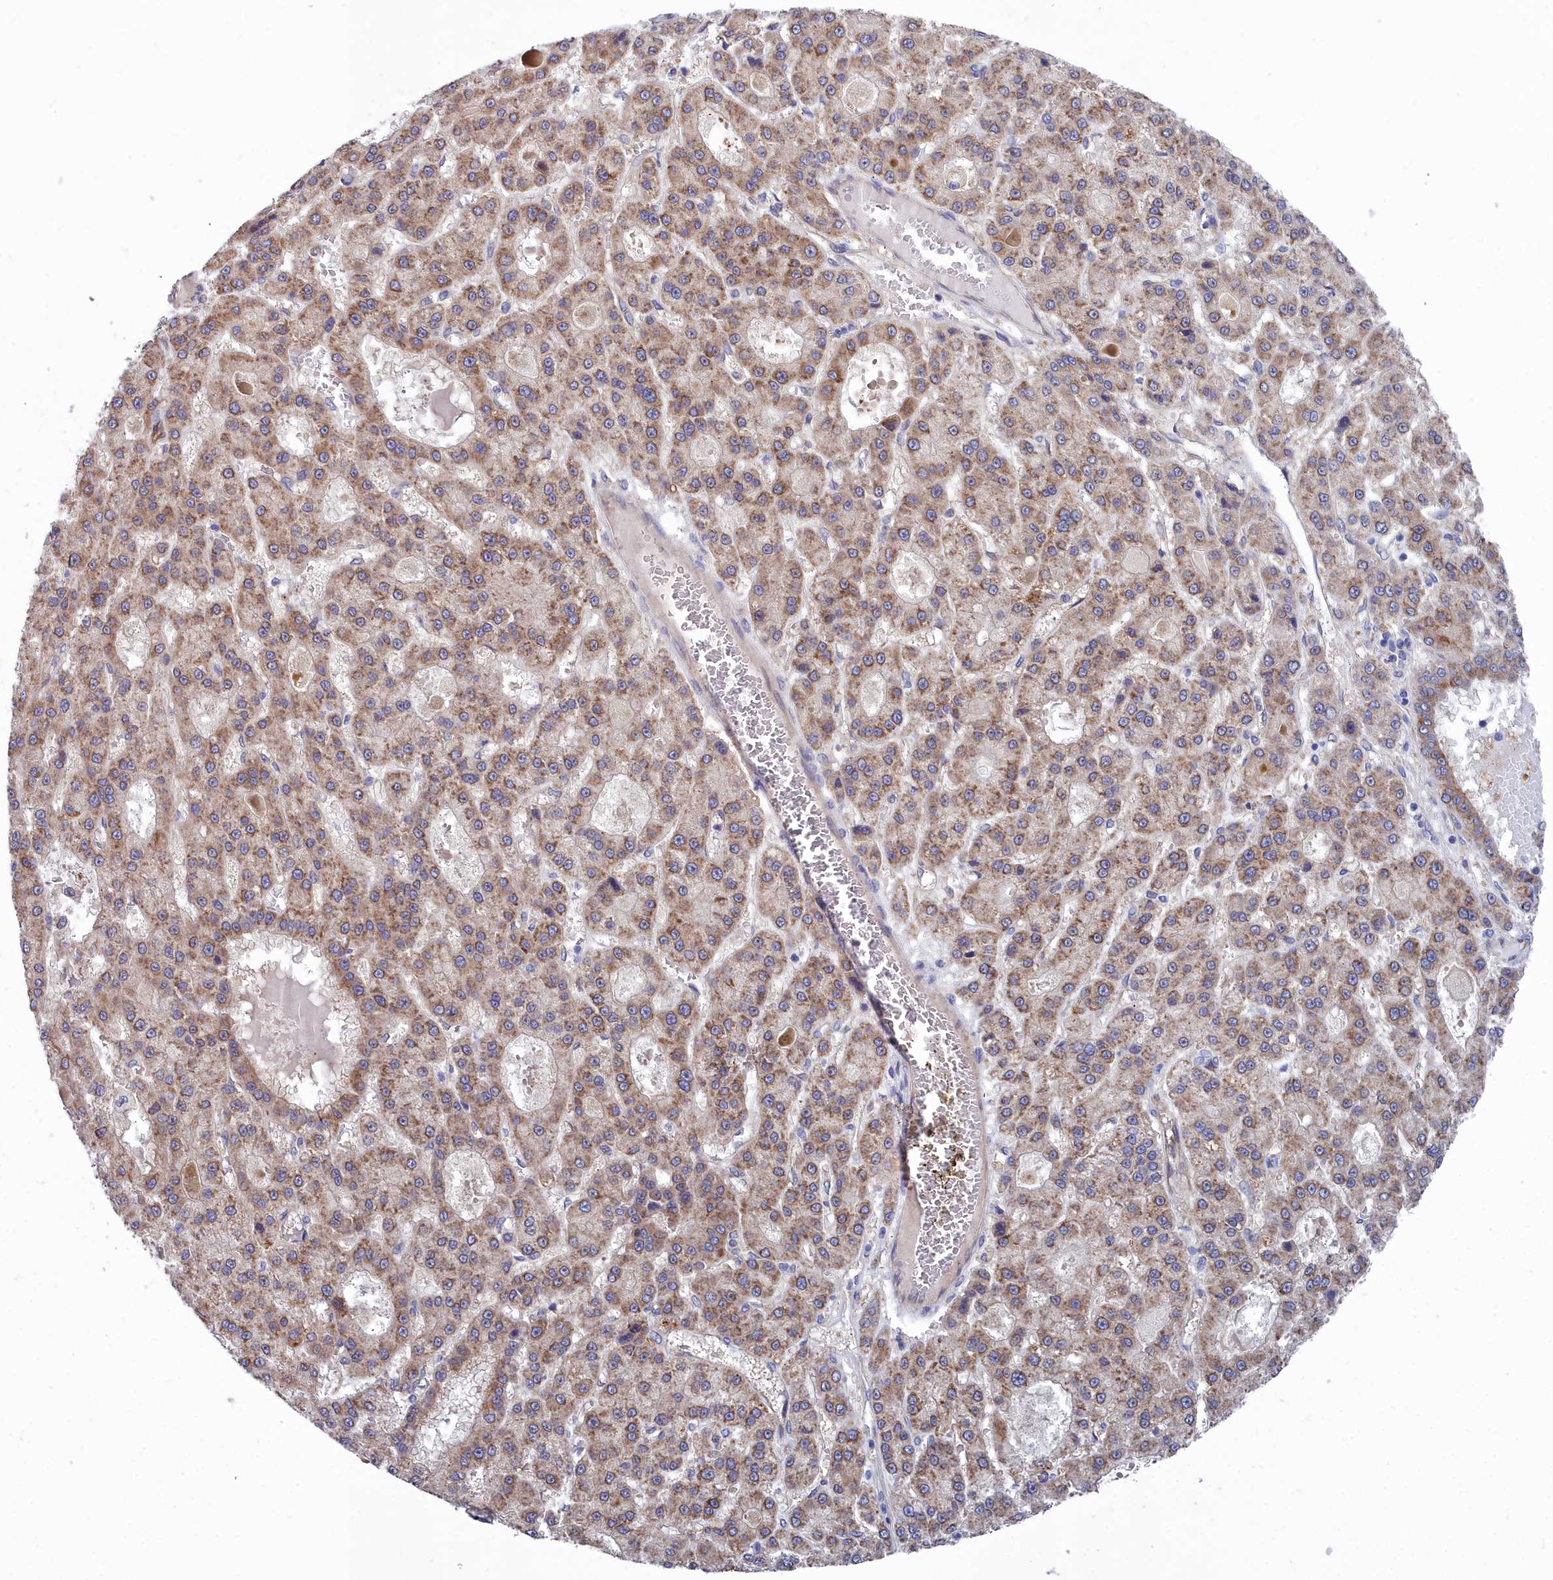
{"staining": {"intensity": "moderate", "quantity": ">75%", "location": "cytoplasmic/membranous"}, "tissue": "liver cancer", "cell_type": "Tumor cells", "image_type": "cancer", "snomed": [{"axis": "morphology", "description": "Carcinoma, Hepatocellular, NOS"}, {"axis": "topography", "description": "Liver"}], "caption": "Protein staining of hepatocellular carcinoma (liver) tissue shows moderate cytoplasmic/membranous expression in about >75% of tumor cells.", "gene": "RDX", "patient": {"sex": "male", "age": 70}}